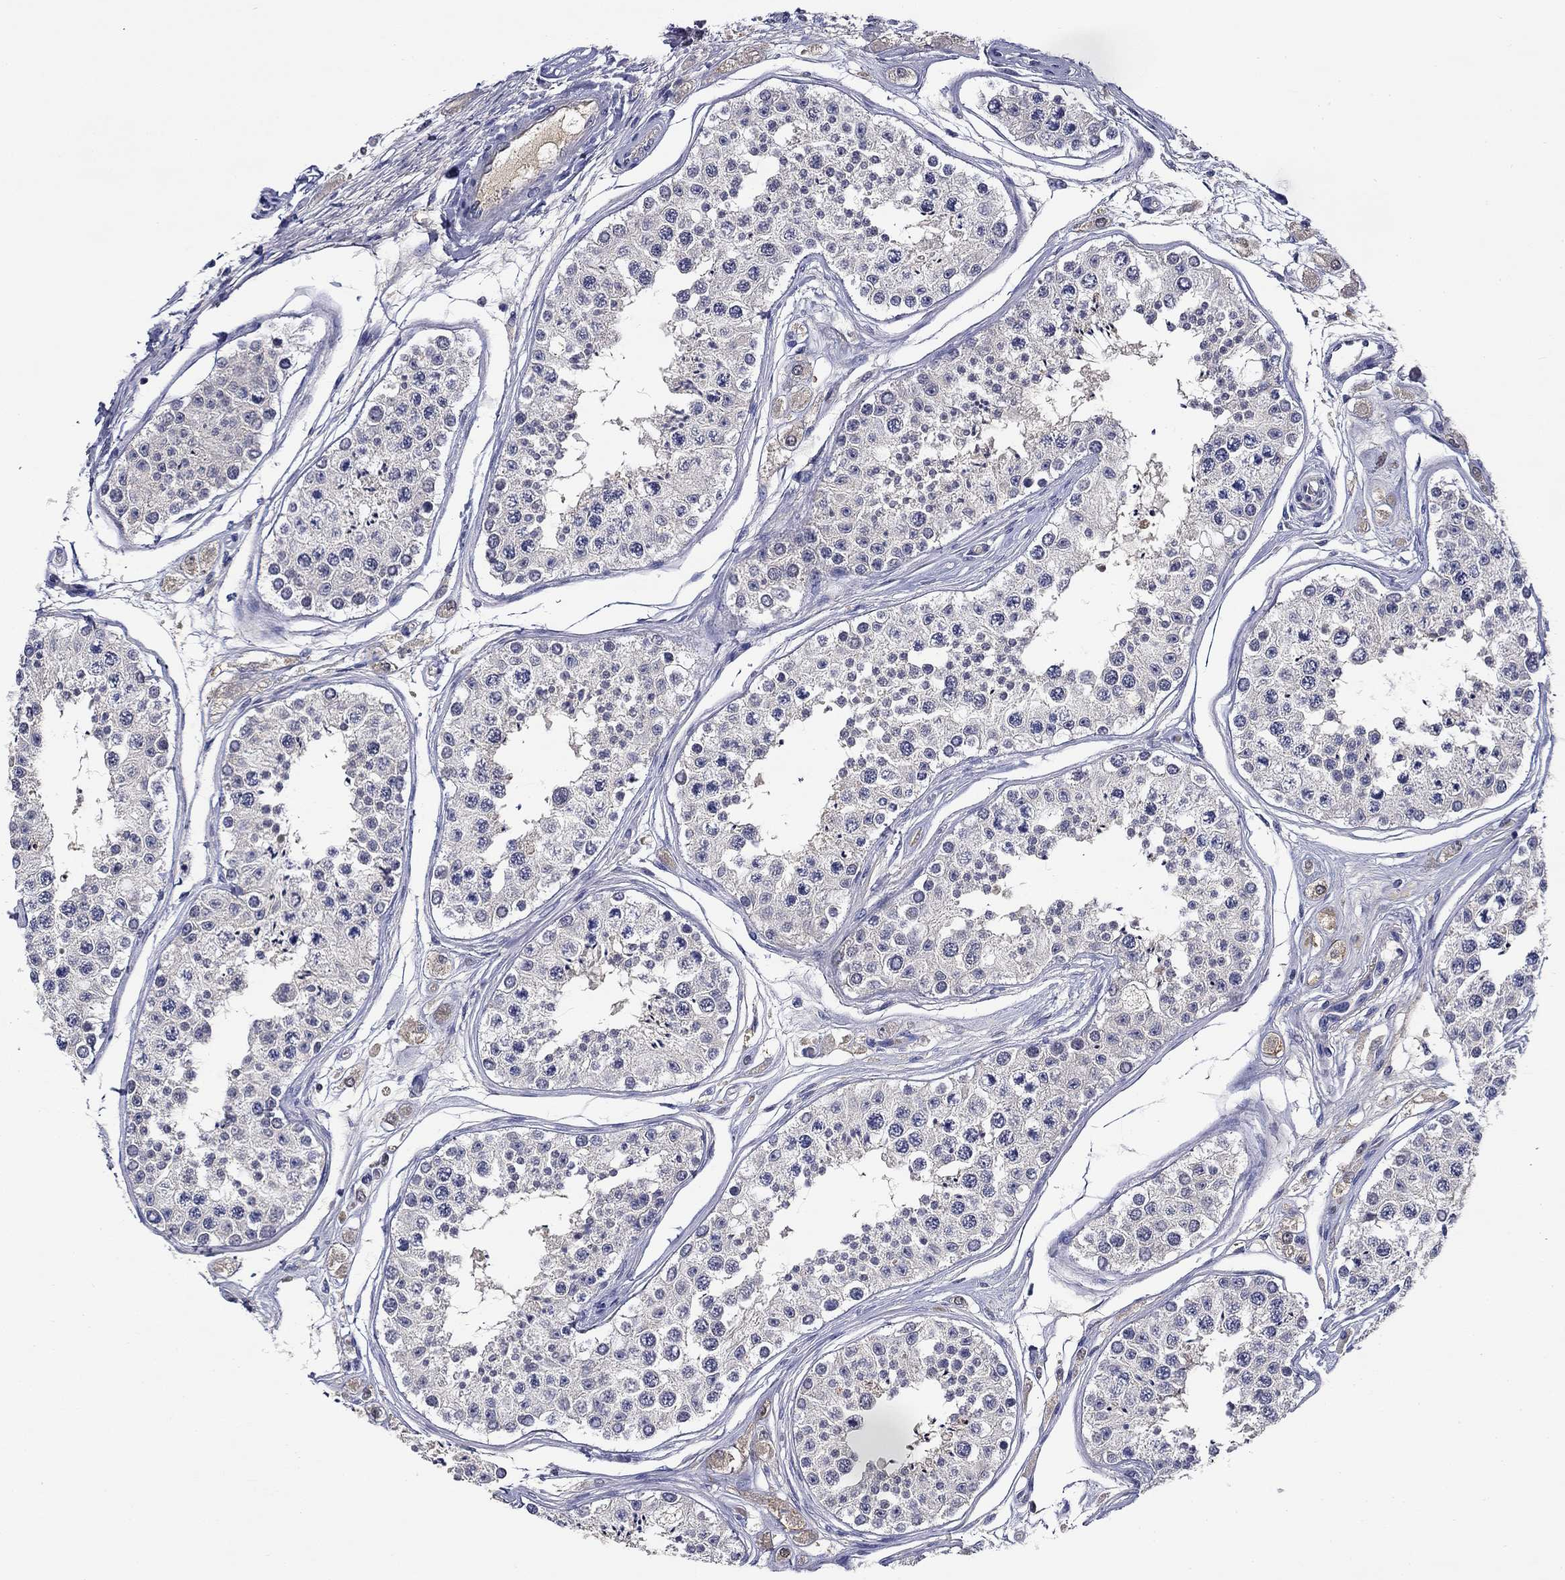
{"staining": {"intensity": "negative", "quantity": "none", "location": "none"}, "tissue": "testis", "cell_type": "Cells in seminiferous ducts", "image_type": "normal", "snomed": [{"axis": "morphology", "description": "Normal tissue, NOS"}, {"axis": "topography", "description": "Testis"}], "caption": "DAB (3,3'-diaminobenzidine) immunohistochemical staining of unremarkable human testis shows no significant positivity in cells in seminiferous ducts.", "gene": "DDTL", "patient": {"sex": "male", "age": 25}}